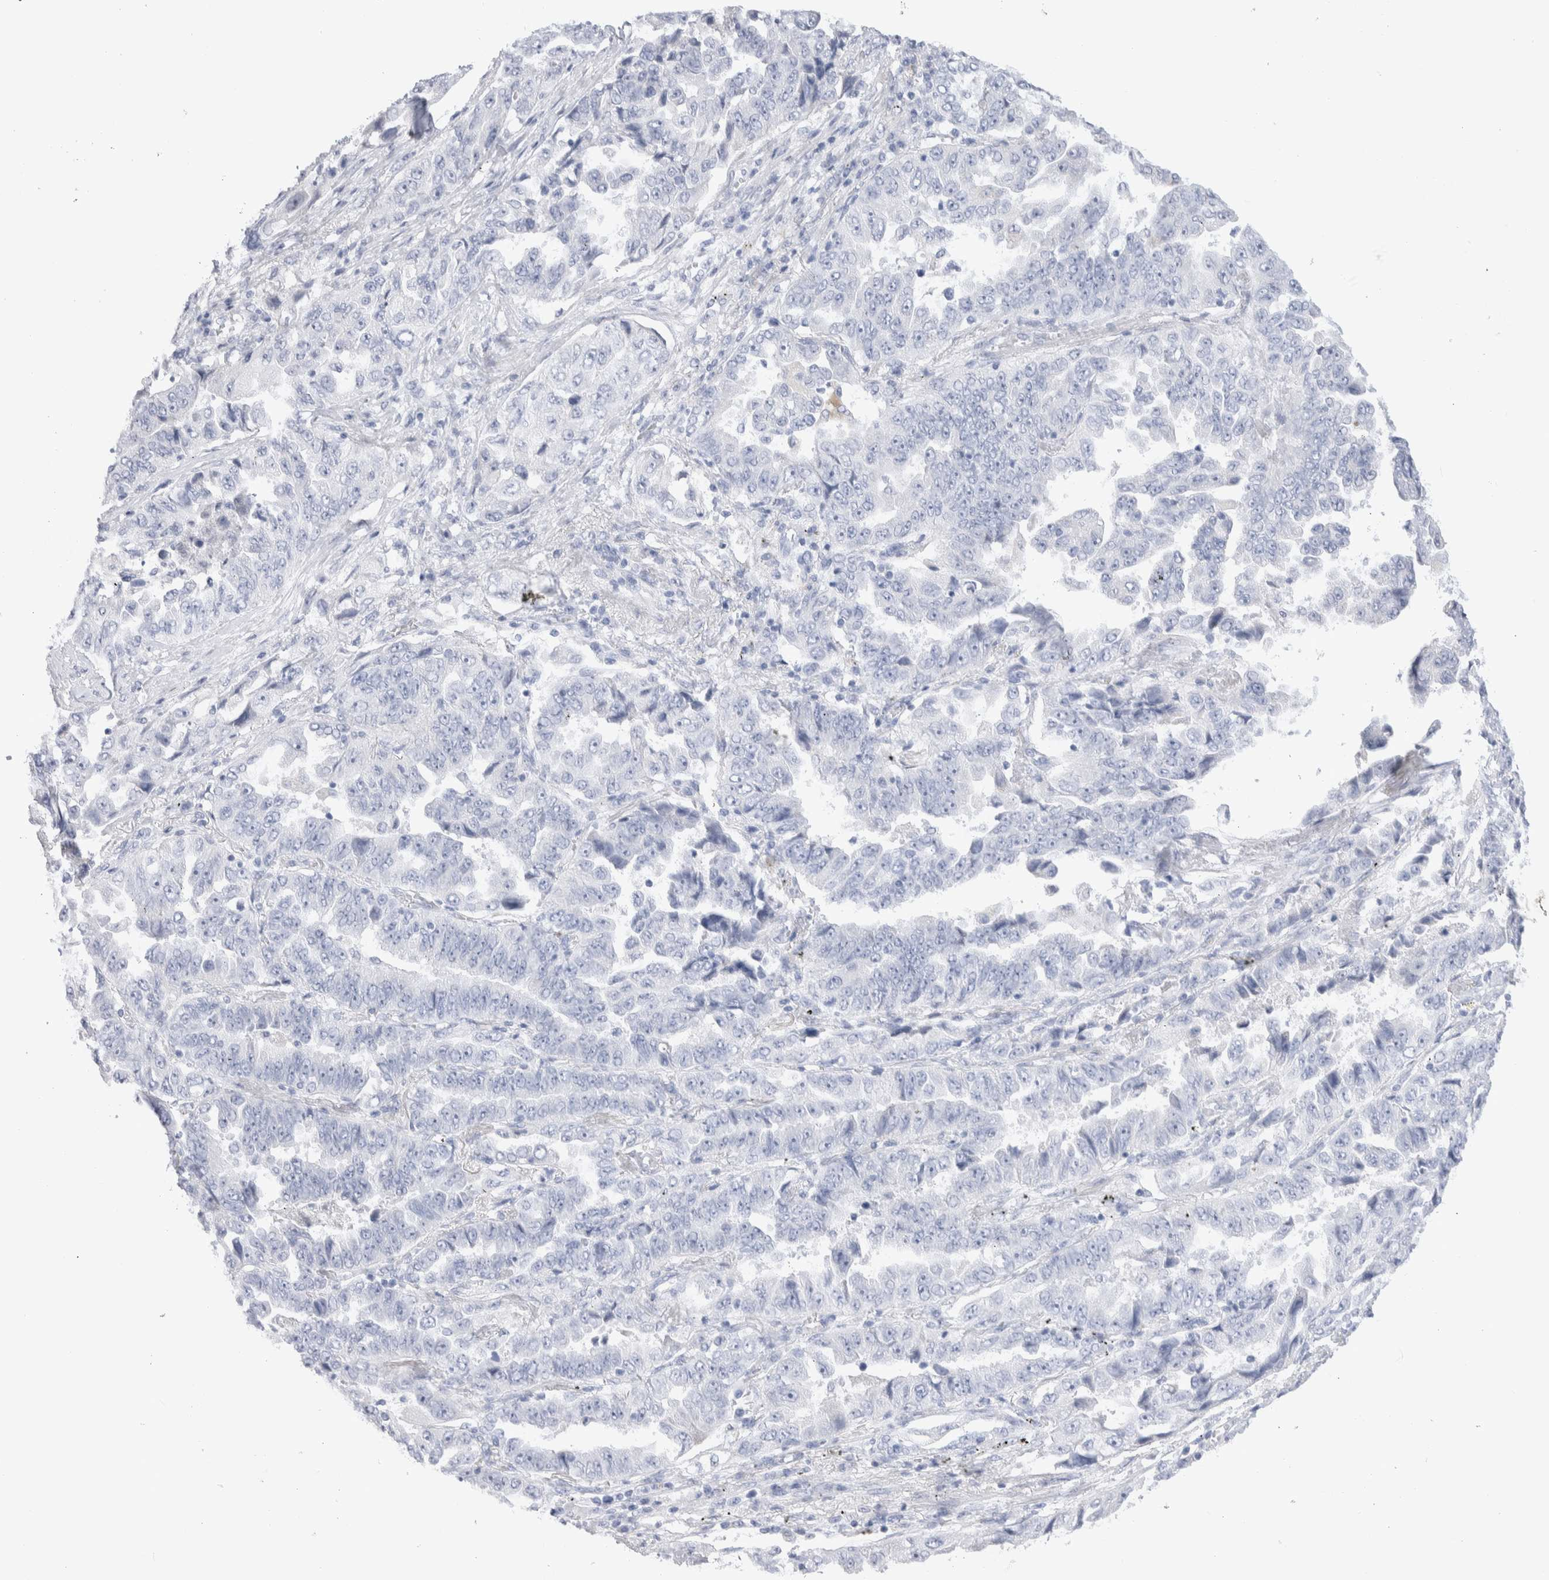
{"staining": {"intensity": "negative", "quantity": "none", "location": "none"}, "tissue": "lung cancer", "cell_type": "Tumor cells", "image_type": "cancer", "snomed": [{"axis": "morphology", "description": "Adenocarcinoma, NOS"}, {"axis": "topography", "description": "Lung"}], "caption": "Lung cancer was stained to show a protein in brown. There is no significant expression in tumor cells. (Immunohistochemistry (ihc), brightfield microscopy, high magnification).", "gene": "GDA", "patient": {"sex": "female", "age": 51}}